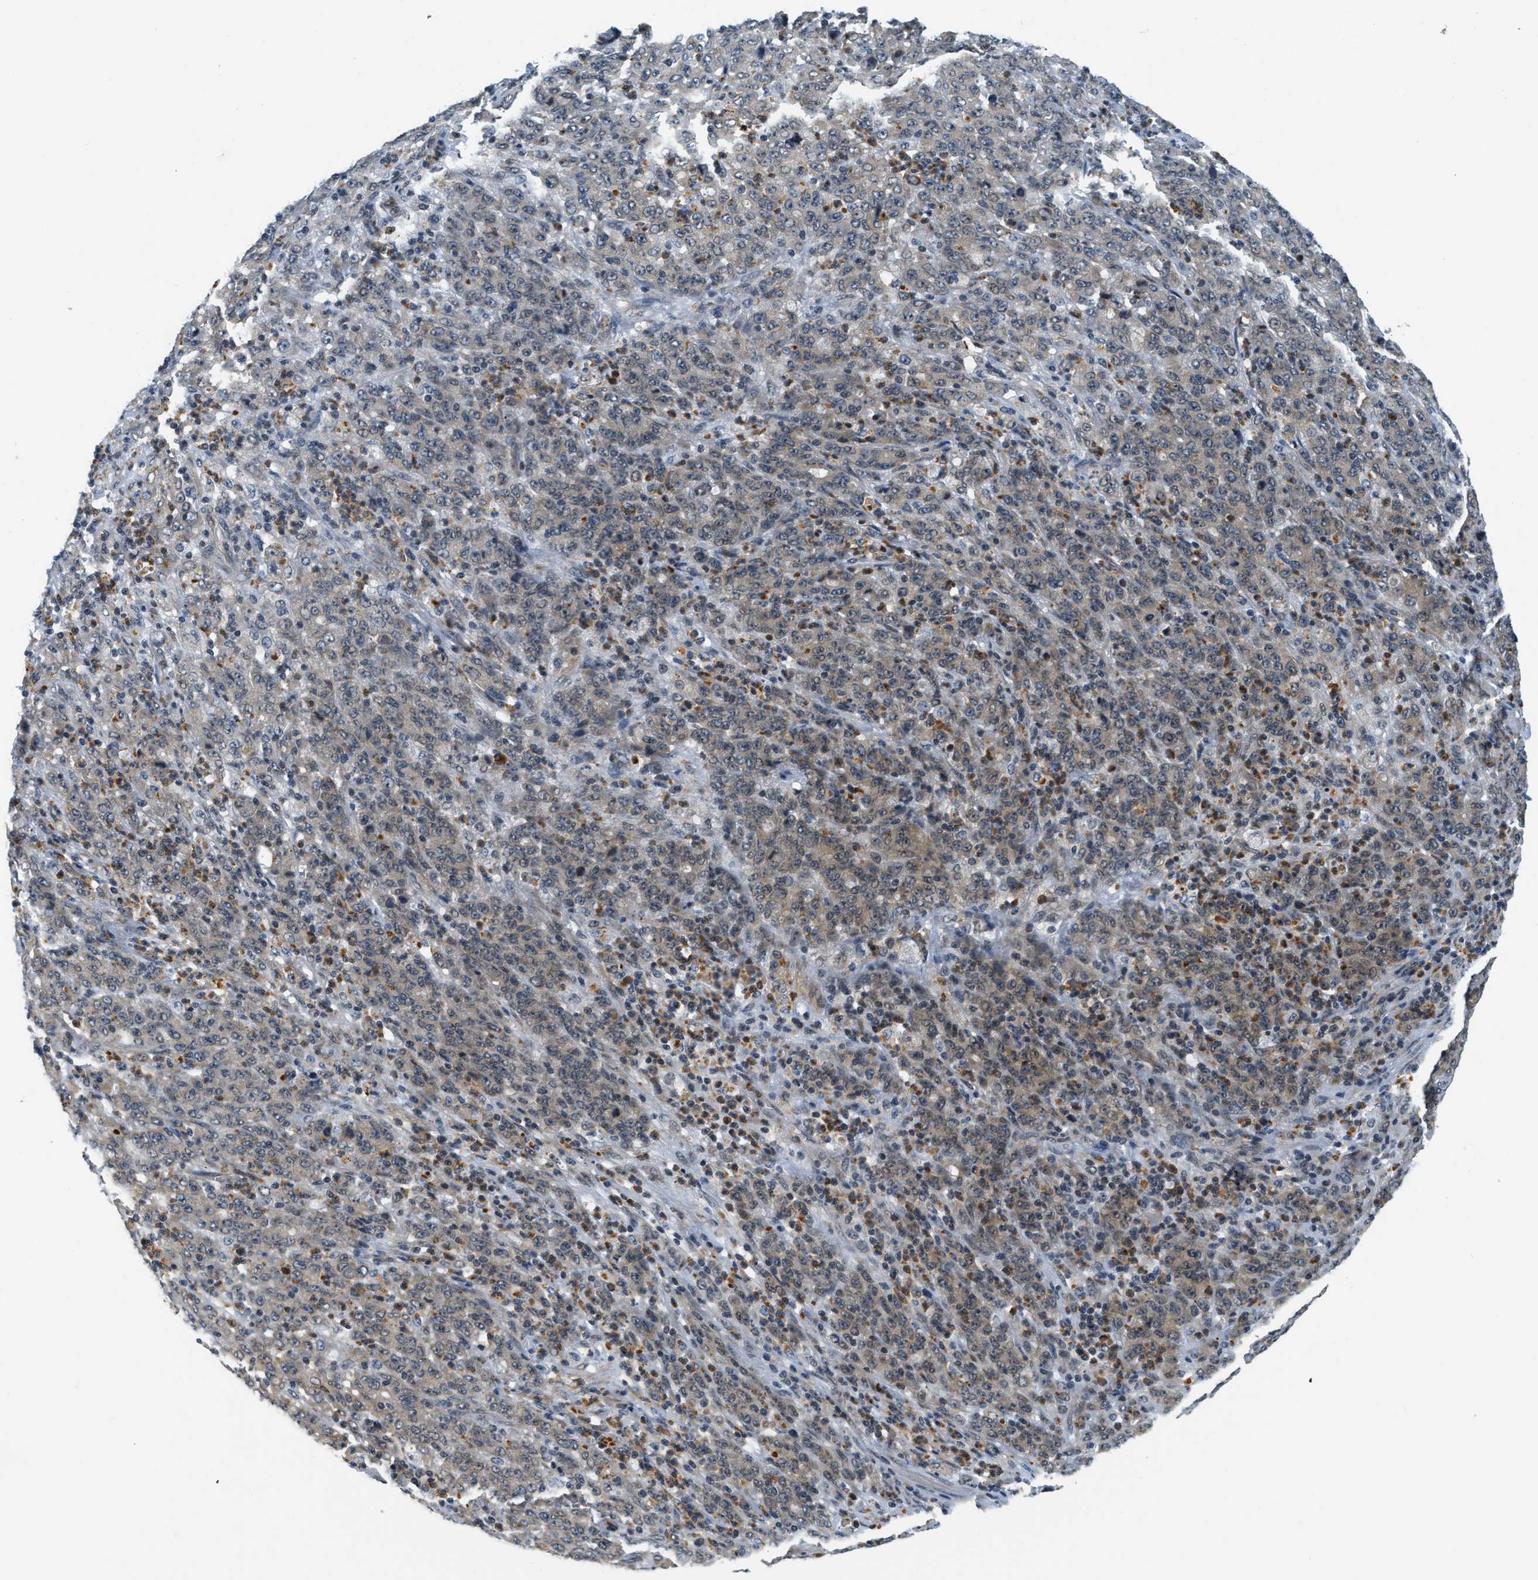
{"staining": {"intensity": "moderate", "quantity": "<25%", "location": "cytoplasmic/membranous"}, "tissue": "stomach cancer", "cell_type": "Tumor cells", "image_type": "cancer", "snomed": [{"axis": "morphology", "description": "Adenocarcinoma, NOS"}, {"axis": "topography", "description": "Stomach, lower"}], "caption": "This photomicrograph shows immunohistochemistry staining of human stomach cancer (adenocarcinoma), with low moderate cytoplasmic/membranous expression in about <25% of tumor cells.", "gene": "KMT2A", "patient": {"sex": "female", "age": 71}}